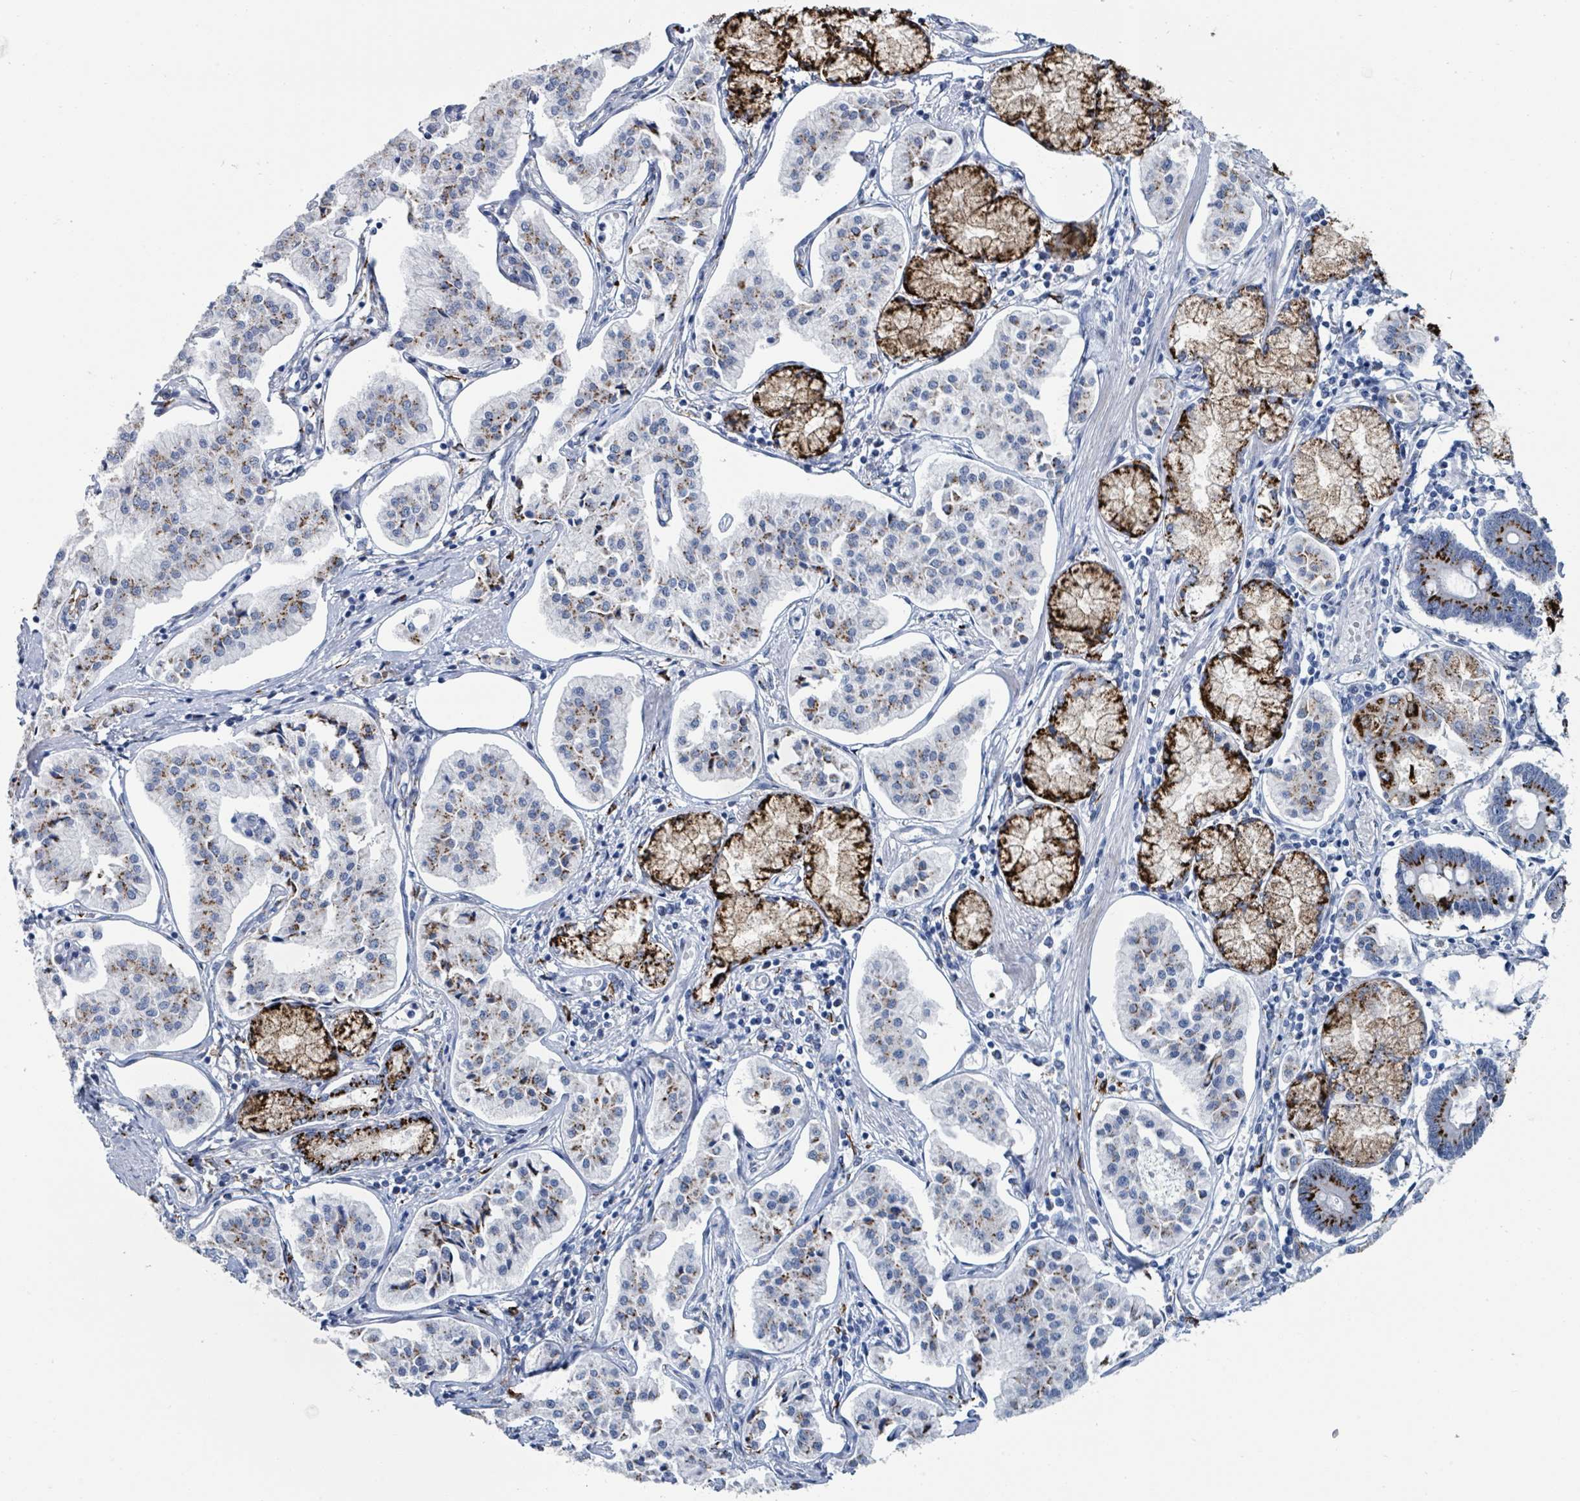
{"staining": {"intensity": "moderate", "quantity": "25%-75%", "location": "cytoplasmic/membranous"}, "tissue": "pancreatic cancer", "cell_type": "Tumor cells", "image_type": "cancer", "snomed": [{"axis": "morphology", "description": "Adenocarcinoma, NOS"}, {"axis": "topography", "description": "Pancreas"}], "caption": "DAB (3,3'-diaminobenzidine) immunohistochemical staining of human adenocarcinoma (pancreatic) shows moderate cytoplasmic/membranous protein staining in about 25%-75% of tumor cells.", "gene": "DCAF5", "patient": {"sex": "female", "age": 50}}